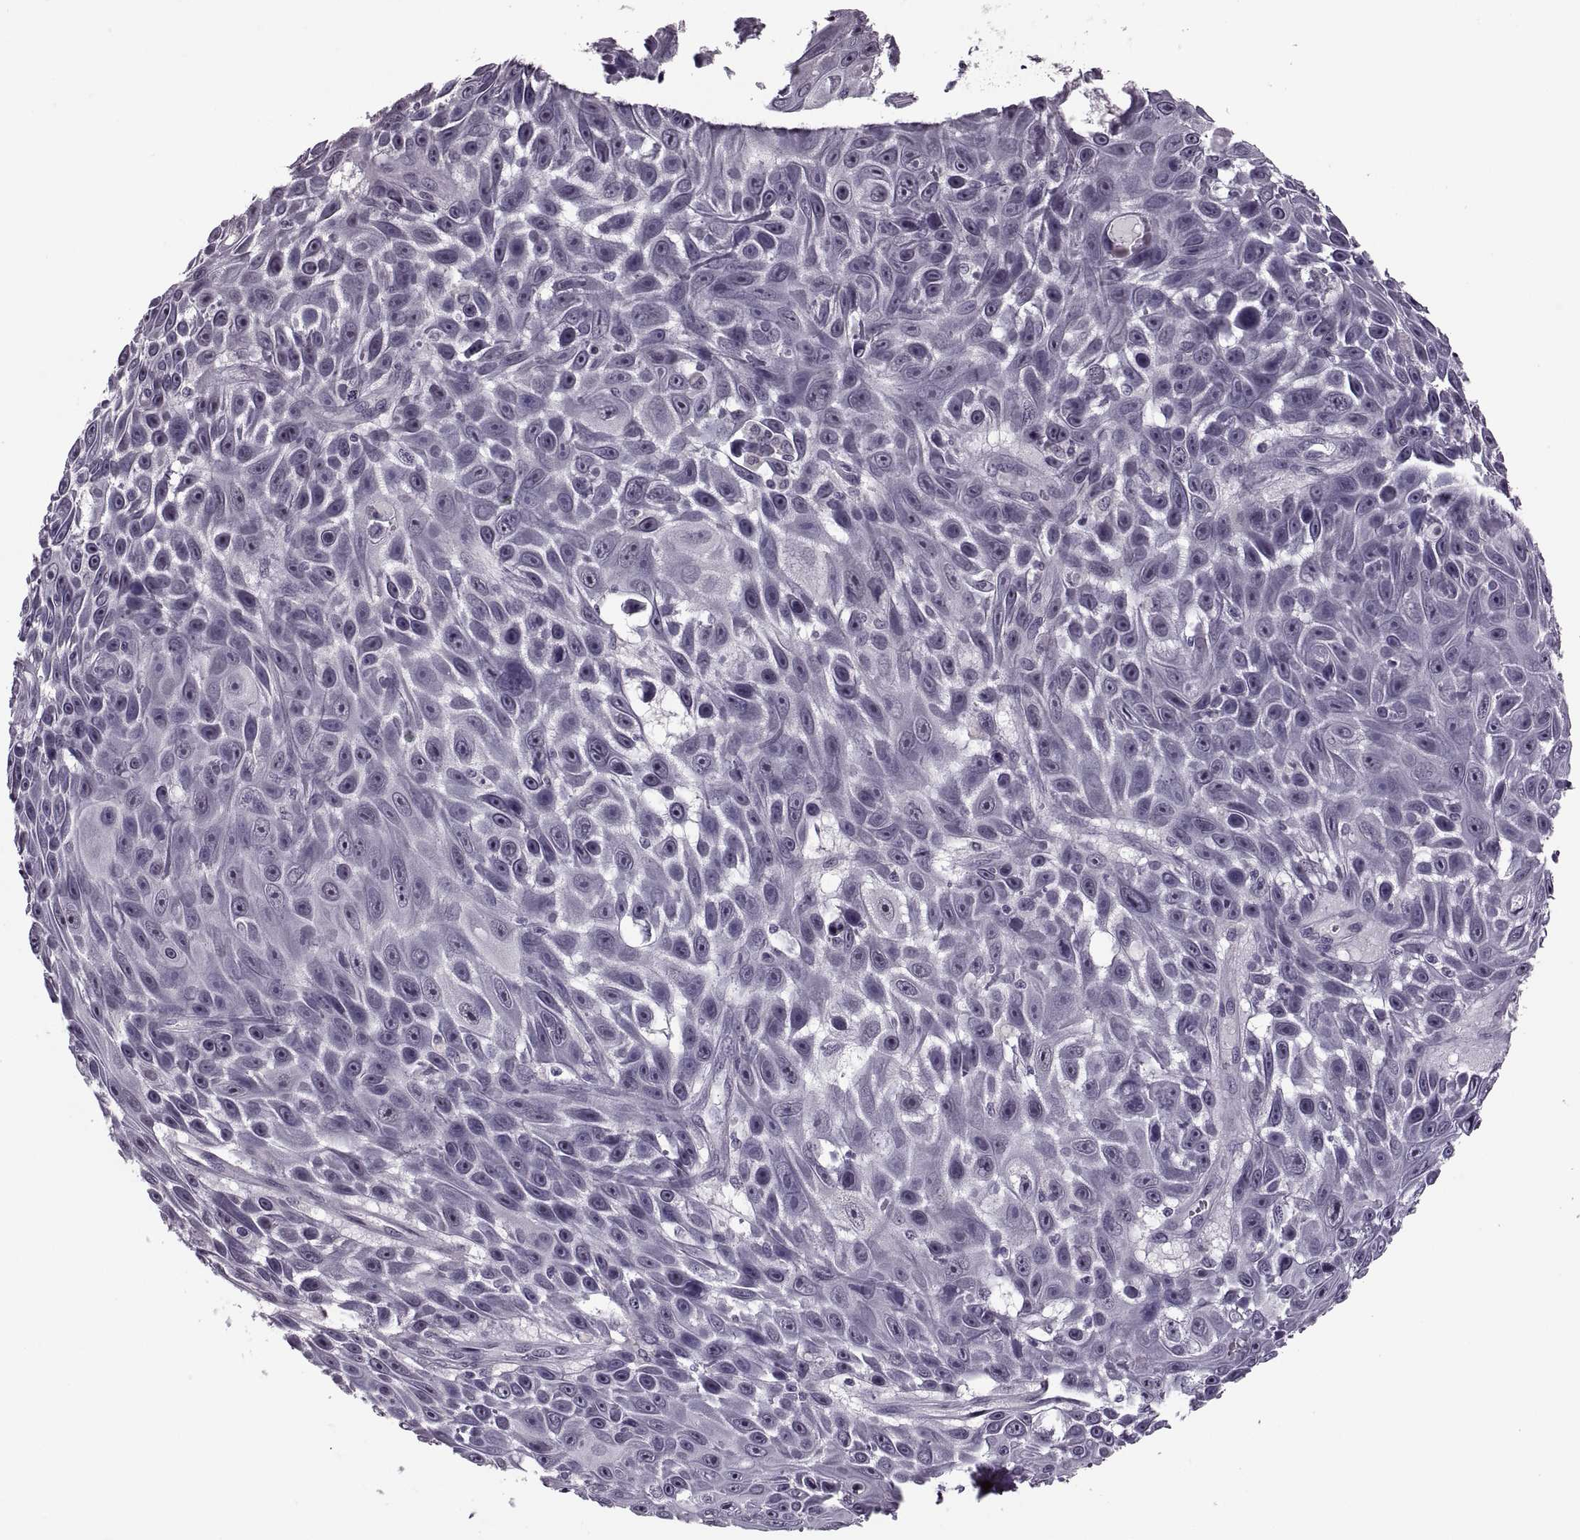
{"staining": {"intensity": "negative", "quantity": "none", "location": "none"}, "tissue": "skin cancer", "cell_type": "Tumor cells", "image_type": "cancer", "snomed": [{"axis": "morphology", "description": "Squamous cell carcinoma, NOS"}, {"axis": "topography", "description": "Skin"}], "caption": "Tumor cells are negative for brown protein staining in skin cancer (squamous cell carcinoma). The staining was performed using DAB (3,3'-diaminobenzidine) to visualize the protein expression in brown, while the nuclei were stained in blue with hematoxylin (Magnification: 20x).", "gene": "PAGE5", "patient": {"sex": "male", "age": 82}}